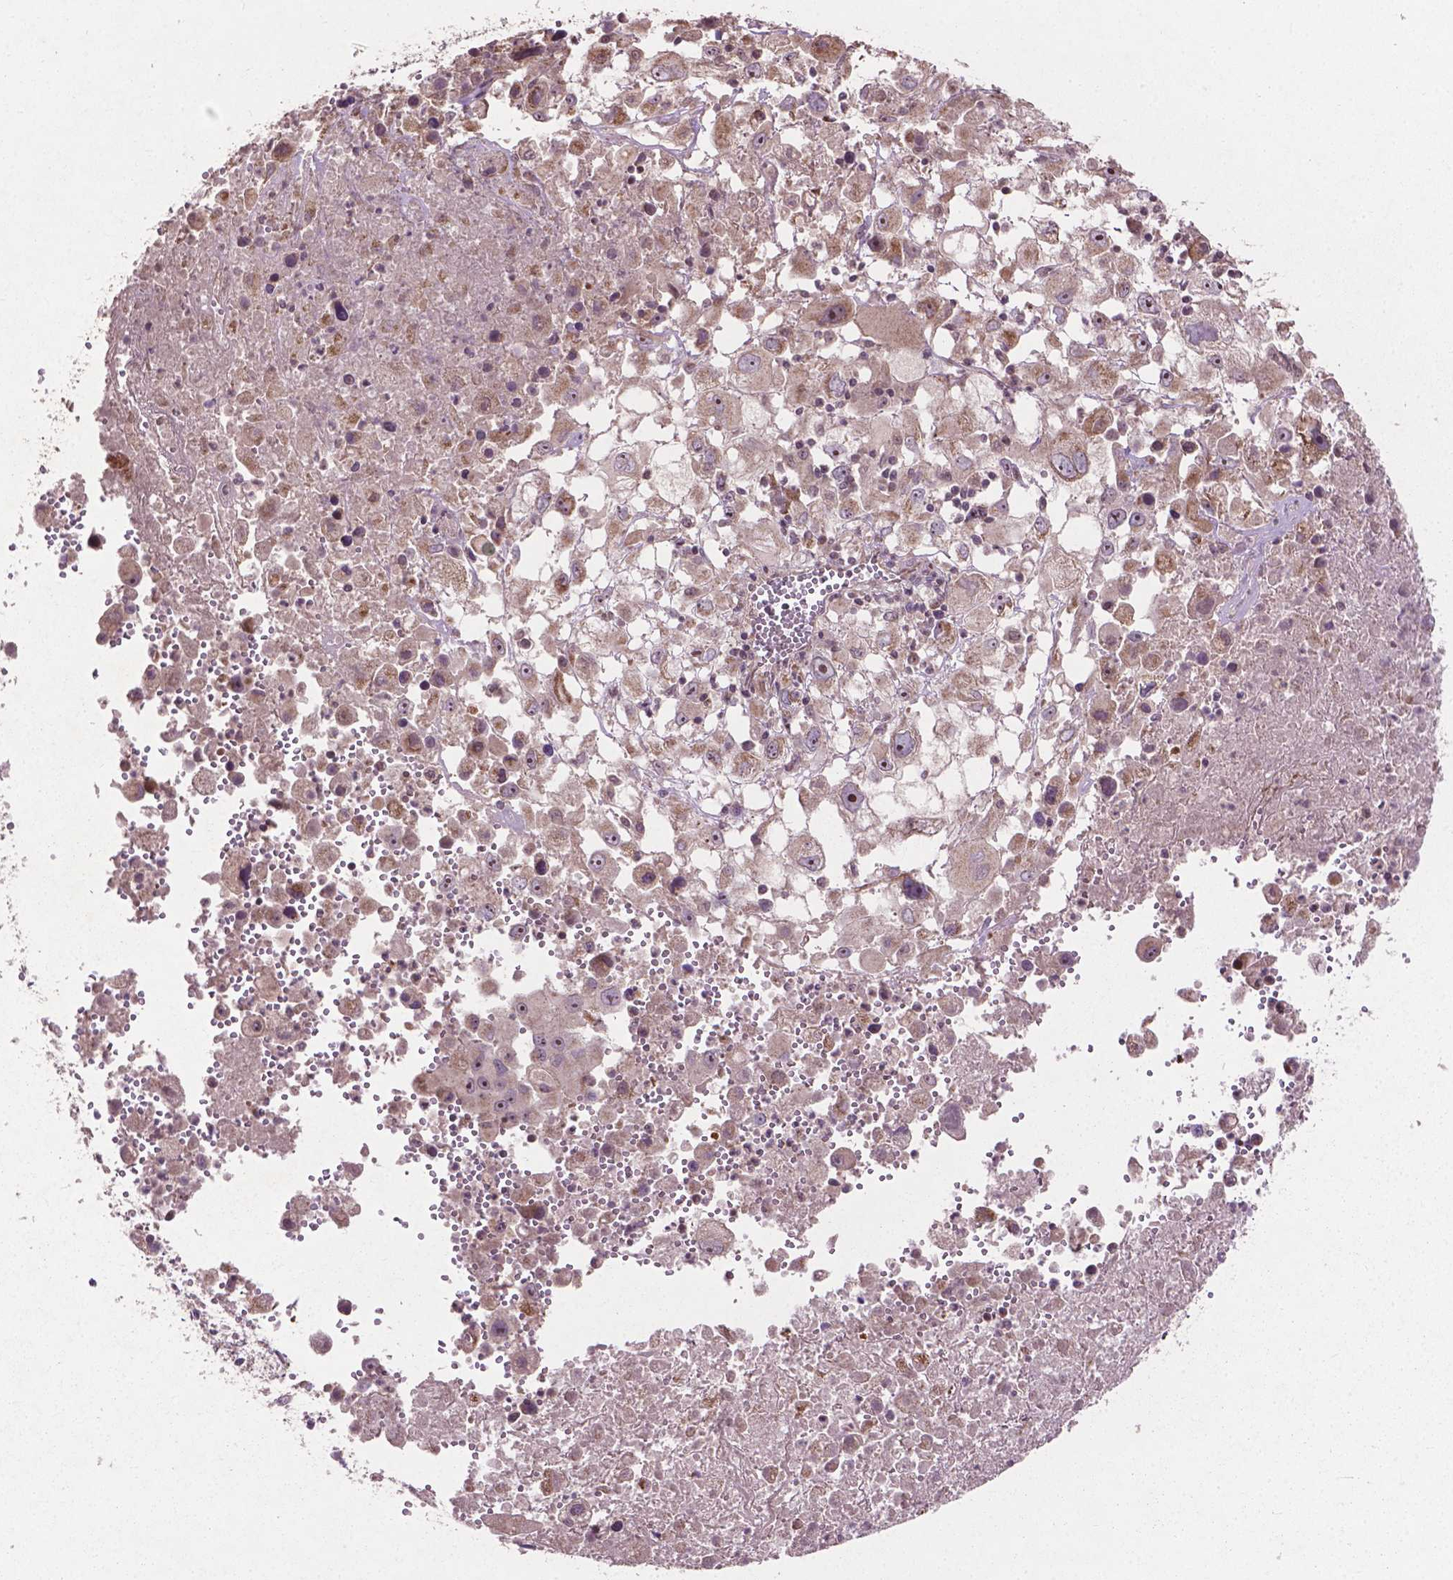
{"staining": {"intensity": "weak", "quantity": "25%-75%", "location": "cytoplasmic/membranous"}, "tissue": "melanoma", "cell_type": "Tumor cells", "image_type": "cancer", "snomed": [{"axis": "morphology", "description": "Malignant melanoma, Metastatic site"}, {"axis": "topography", "description": "Soft tissue"}], "caption": "Immunohistochemical staining of human melanoma displays low levels of weak cytoplasmic/membranous protein expression in approximately 25%-75% of tumor cells.", "gene": "B3GALNT2", "patient": {"sex": "male", "age": 50}}